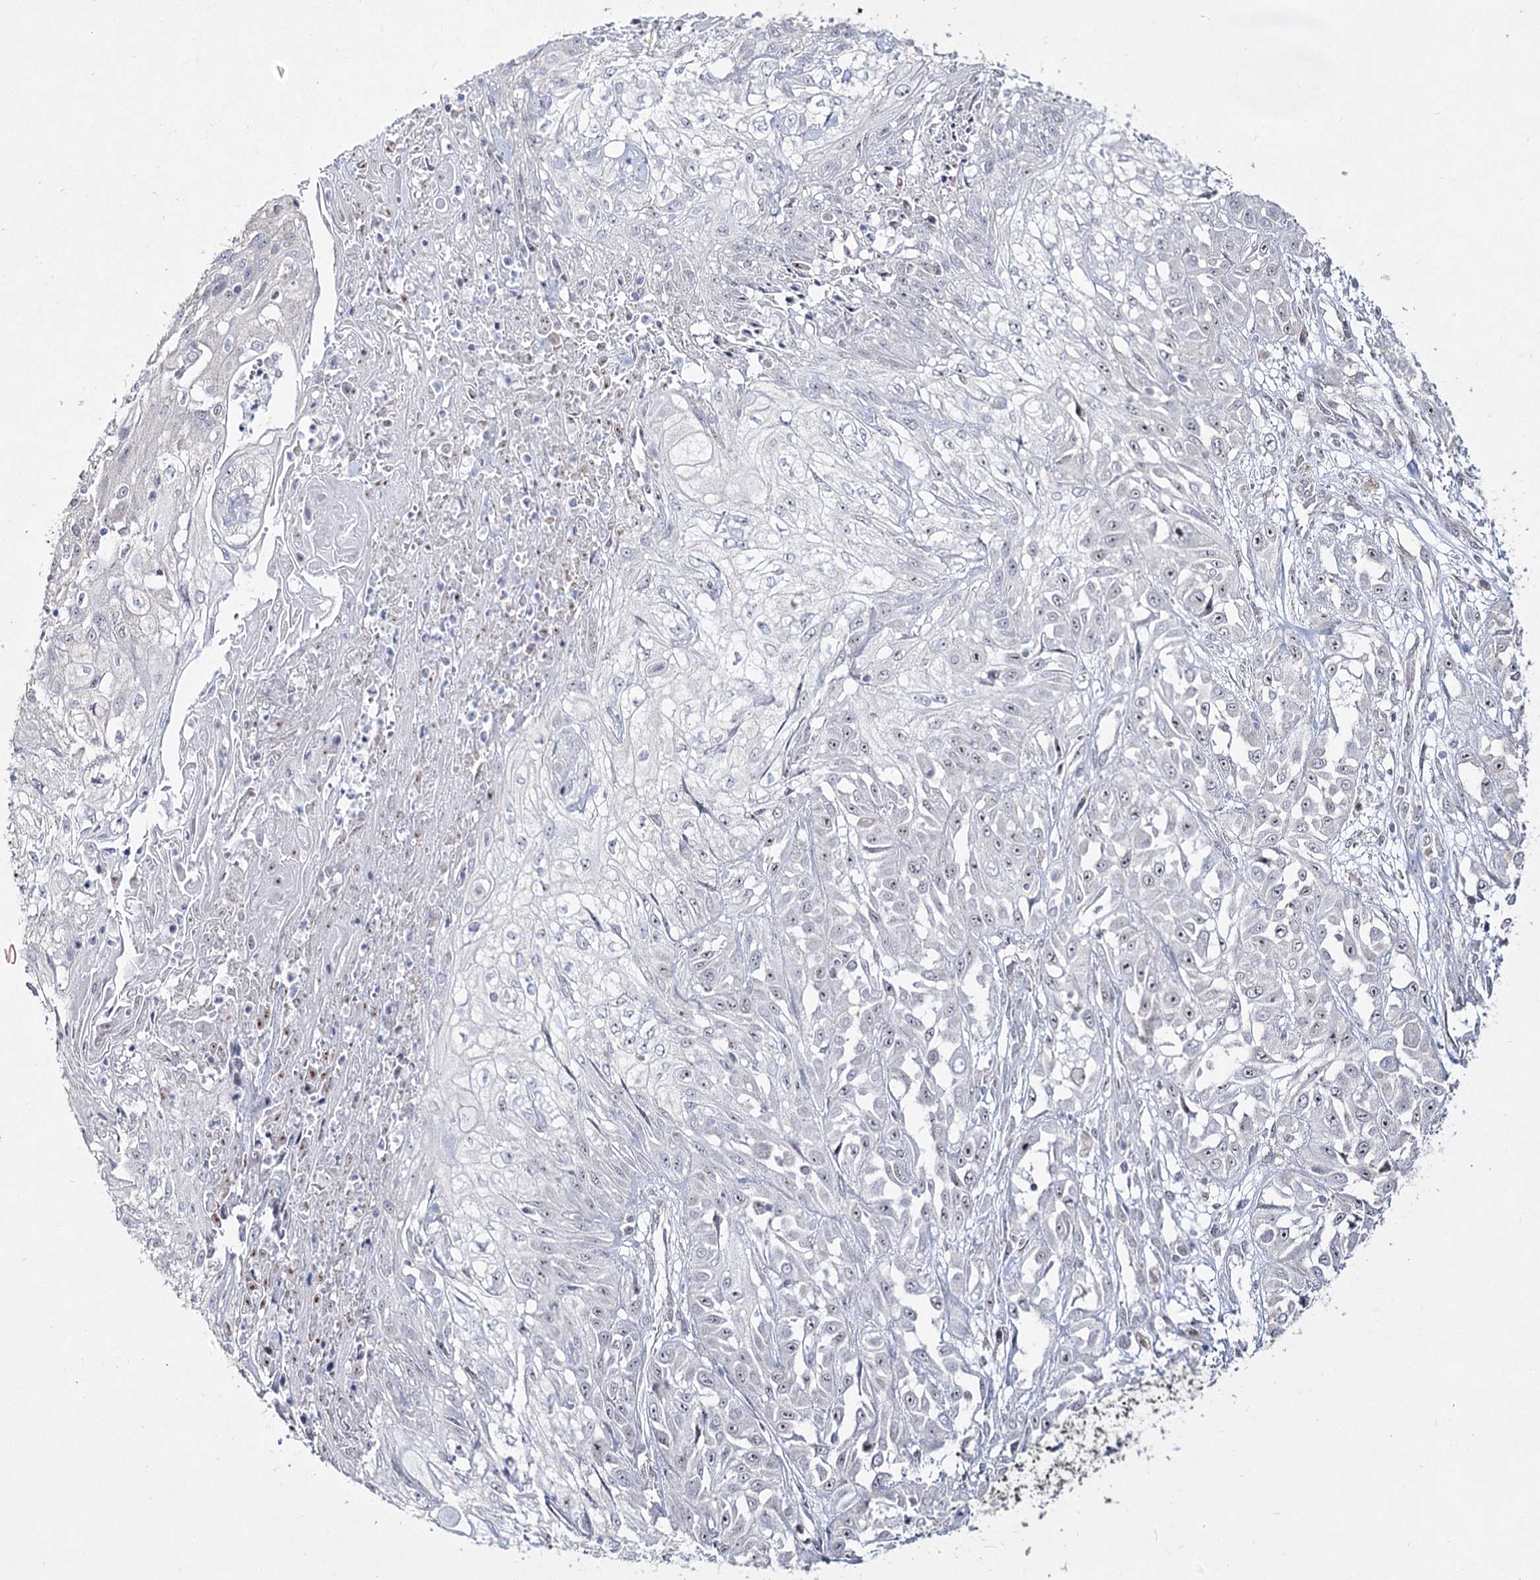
{"staining": {"intensity": "negative", "quantity": "none", "location": "none"}, "tissue": "skin cancer", "cell_type": "Tumor cells", "image_type": "cancer", "snomed": [{"axis": "morphology", "description": "Squamous cell carcinoma, NOS"}, {"axis": "morphology", "description": "Squamous cell carcinoma, metastatic, NOS"}, {"axis": "topography", "description": "Skin"}, {"axis": "topography", "description": "Lymph node"}], "caption": "Tumor cells are negative for brown protein staining in skin metastatic squamous cell carcinoma.", "gene": "DDX50", "patient": {"sex": "male", "age": 75}}